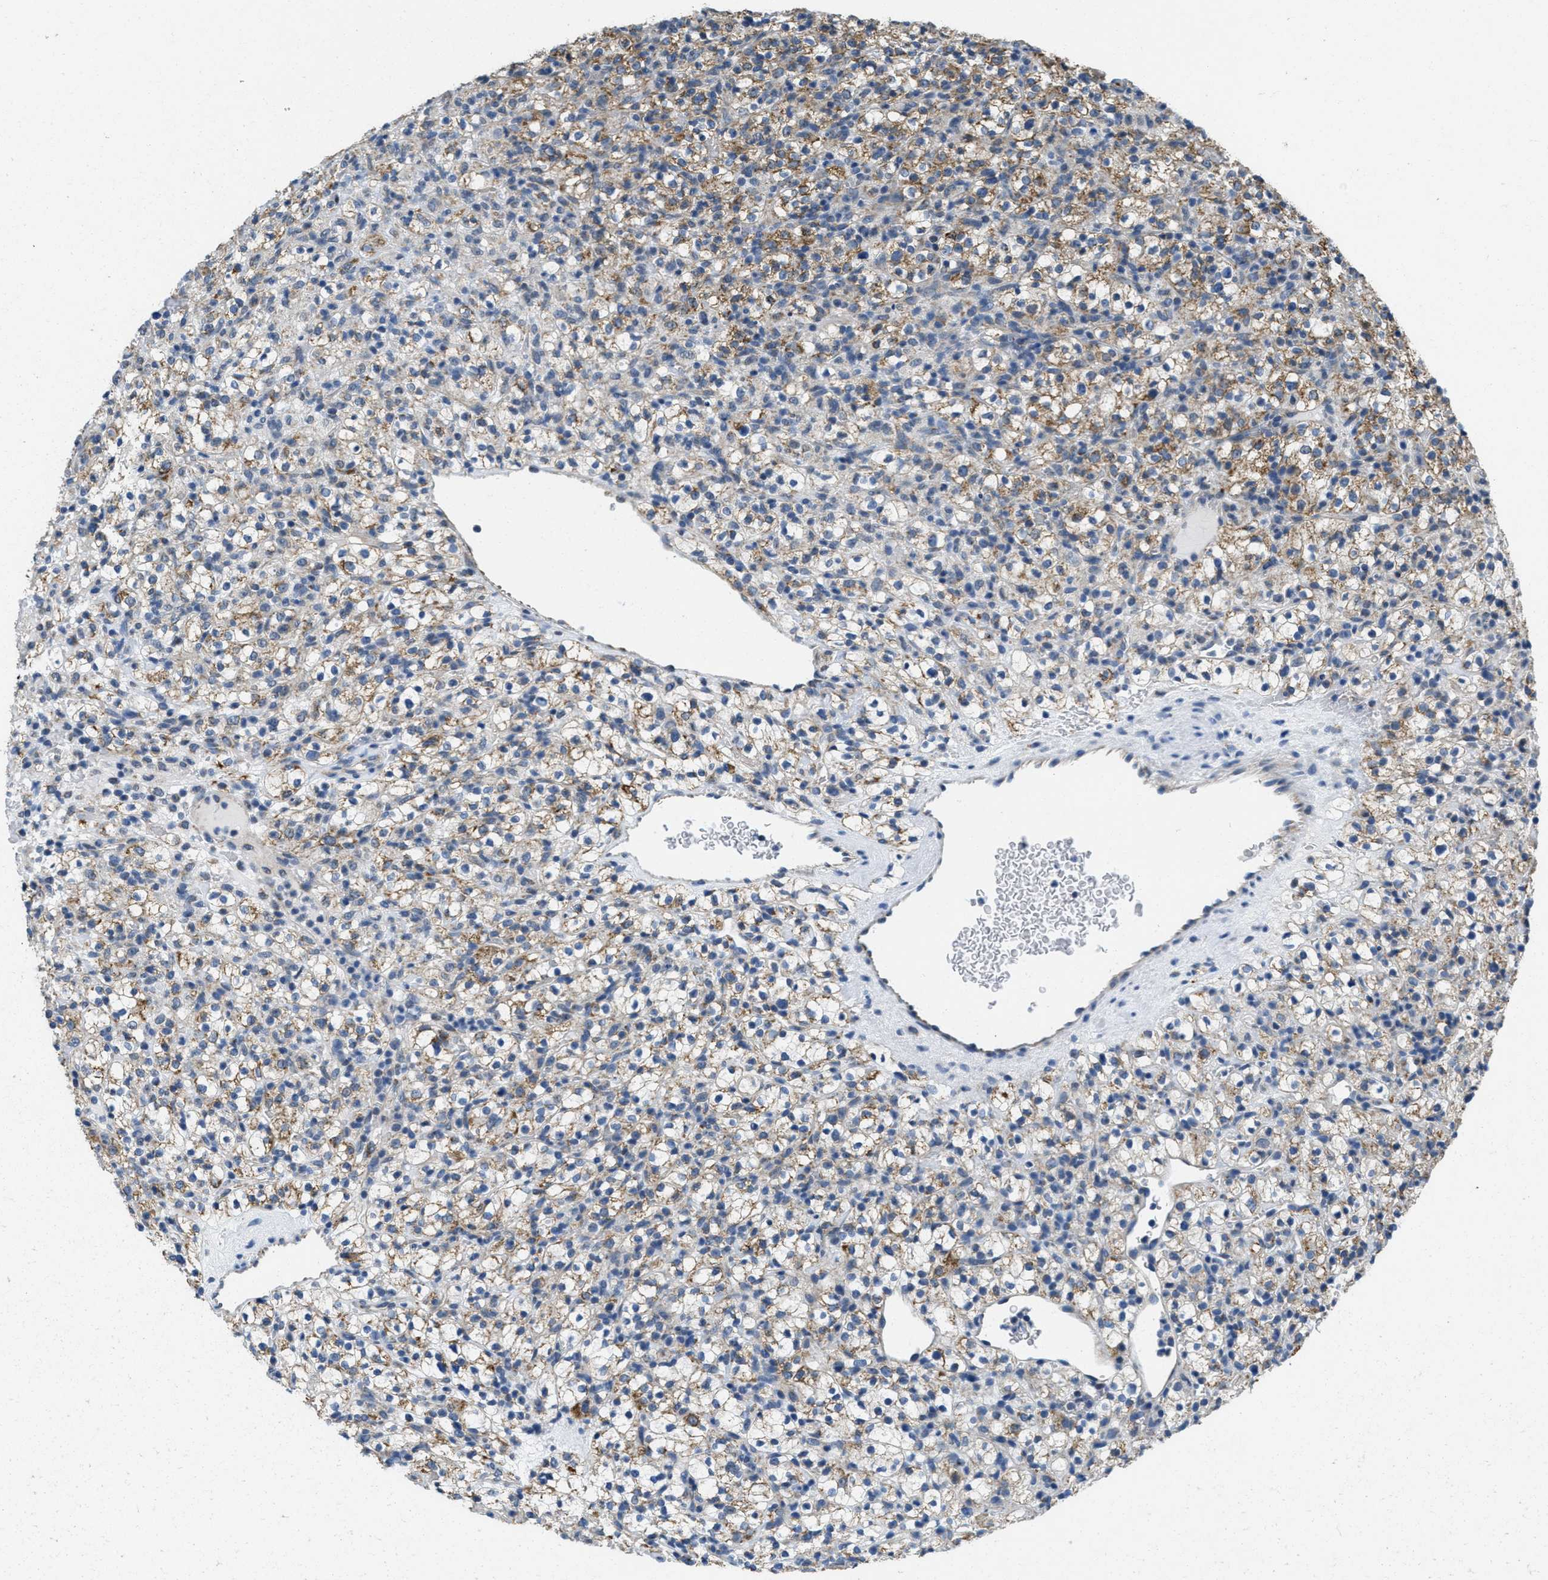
{"staining": {"intensity": "moderate", "quantity": ">75%", "location": "cytoplasmic/membranous"}, "tissue": "renal cancer", "cell_type": "Tumor cells", "image_type": "cancer", "snomed": [{"axis": "morphology", "description": "Normal tissue, NOS"}, {"axis": "morphology", "description": "Adenocarcinoma, NOS"}, {"axis": "topography", "description": "Kidney"}], "caption": "Immunohistochemistry (IHC) staining of adenocarcinoma (renal), which exhibits medium levels of moderate cytoplasmic/membranous expression in approximately >75% of tumor cells indicating moderate cytoplasmic/membranous protein staining. The staining was performed using DAB (brown) for protein detection and nuclei were counterstained in hematoxylin (blue).", "gene": "TOMM70", "patient": {"sex": "female", "age": 72}}